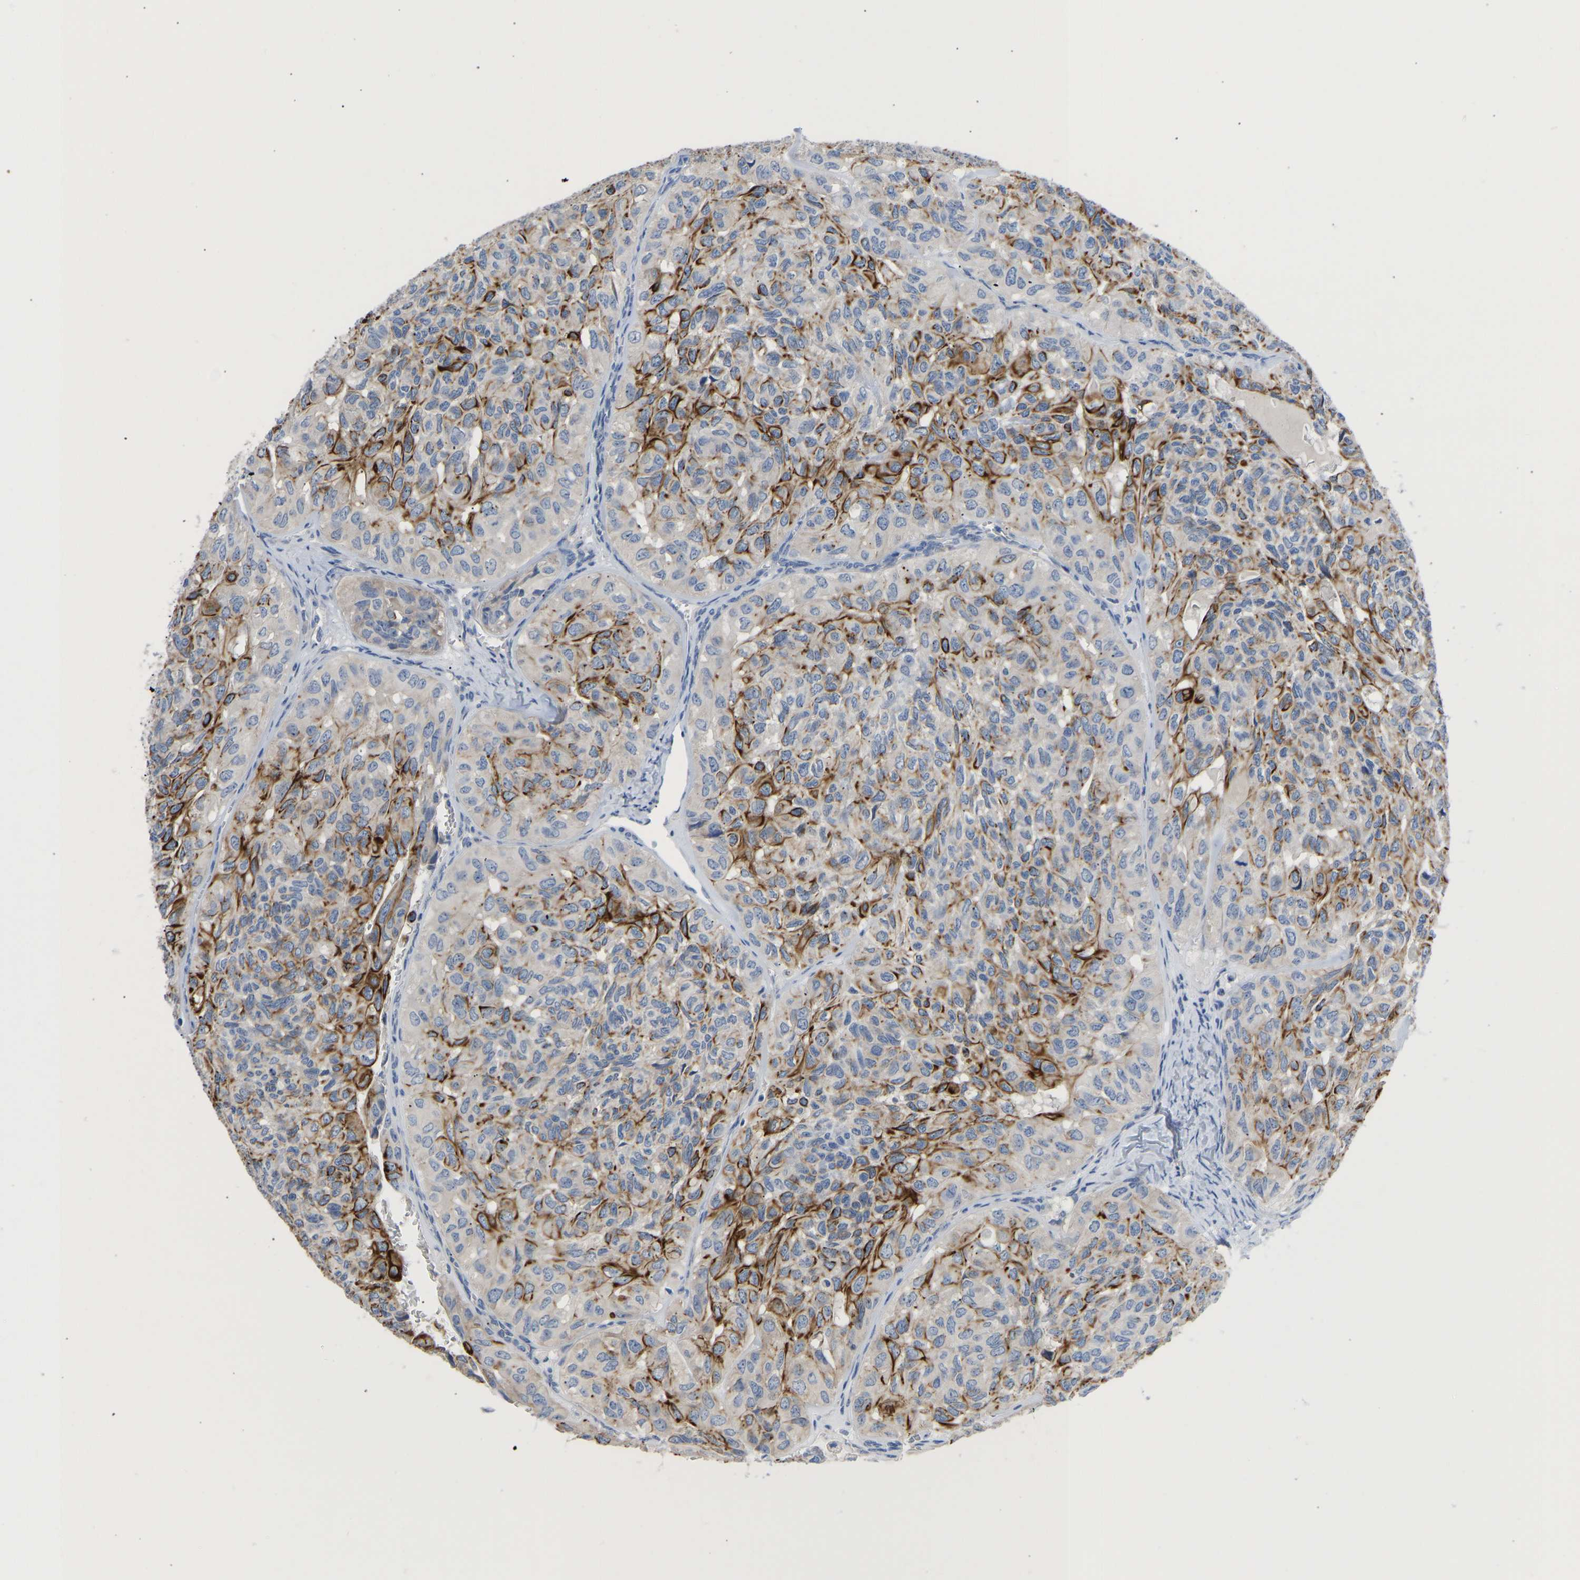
{"staining": {"intensity": "strong", "quantity": "<25%", "location": "cytoplasmic/membranous"}, "tissue": "head and neck cancer", "cell_type": "Tumor cells", "image_type": "cancer", "snomed": [{"axis": "morphology", "description": "Adenocarcinoma, NOS"}, {"axis": "topography", "description": "Salivary gland, NOS"}, {"axis": "topography", "description": "Head-Neck"}], "caption": "A brown stain highlights strong cytoplasmic/membranous staining of a protein in human head and neck cancer (adenocarcinoma) tumor cells.", "gene": "ABCA10", "patient": {"sex": "female", "age": 76}}